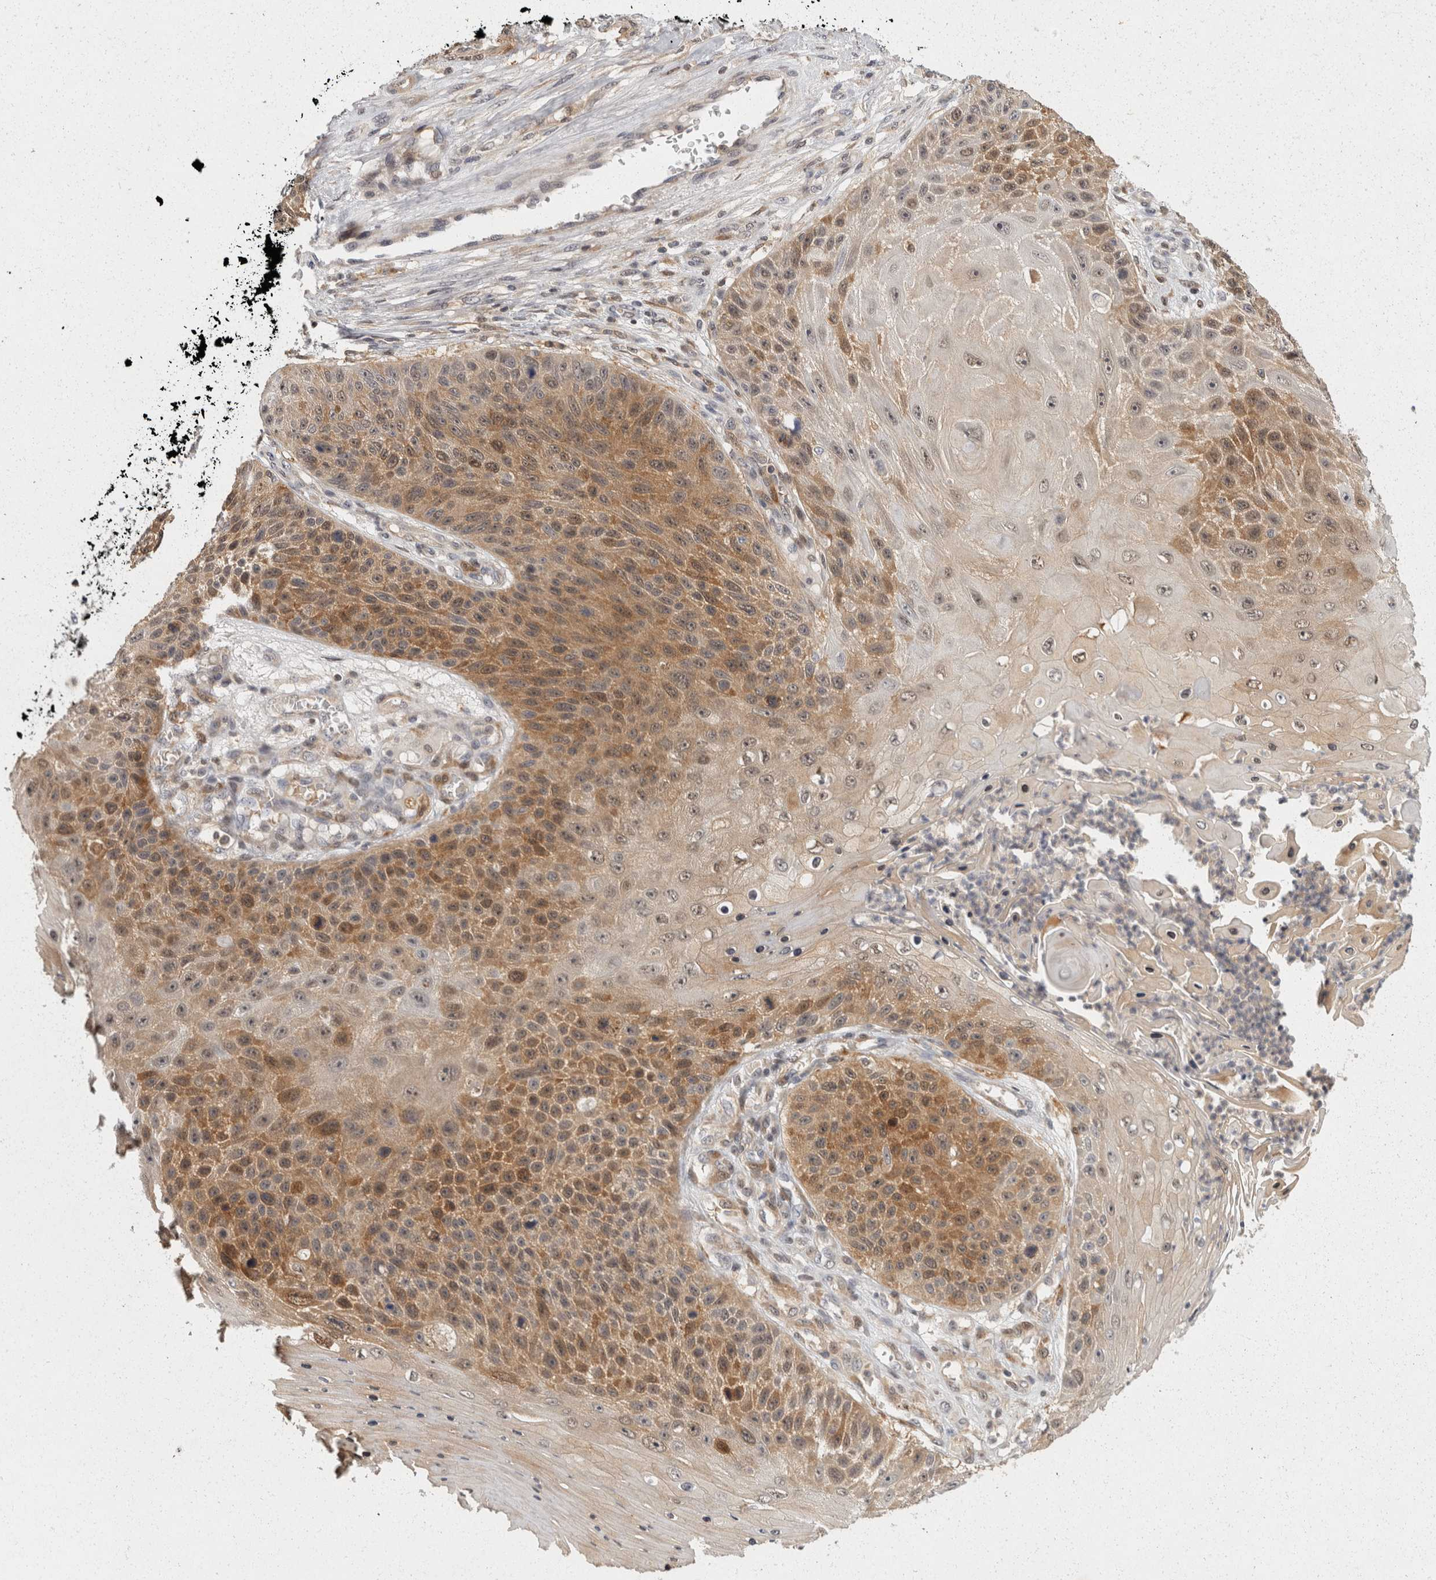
{"staining": {"intensity": "moderate", "quantity": "25%-75%", "location": "cytoplasmic/membranous,nuclear"}, "tissue": "skin cancer", "cell_type": "Tumor cells", "image_type": "cancer", "snomed": [{"axis": "morphology", "description": "Squamous cell carcinoma, NOS"}, {"axis": "topography", "description": "Skin"}], "caption": "High-power microscopy captured an immunohistochemistry (IHC) photomicrograph of skin cancer (squamous cell carcinoma), revealing moderate cytoplasmic/membranous and nuclear expression in approximately 25%-75% of tumor cells. (IHC, brightfield microscopy, high magnification).", "gene": "ACAT2", "patient": {"sex": "female", "age": 88}}